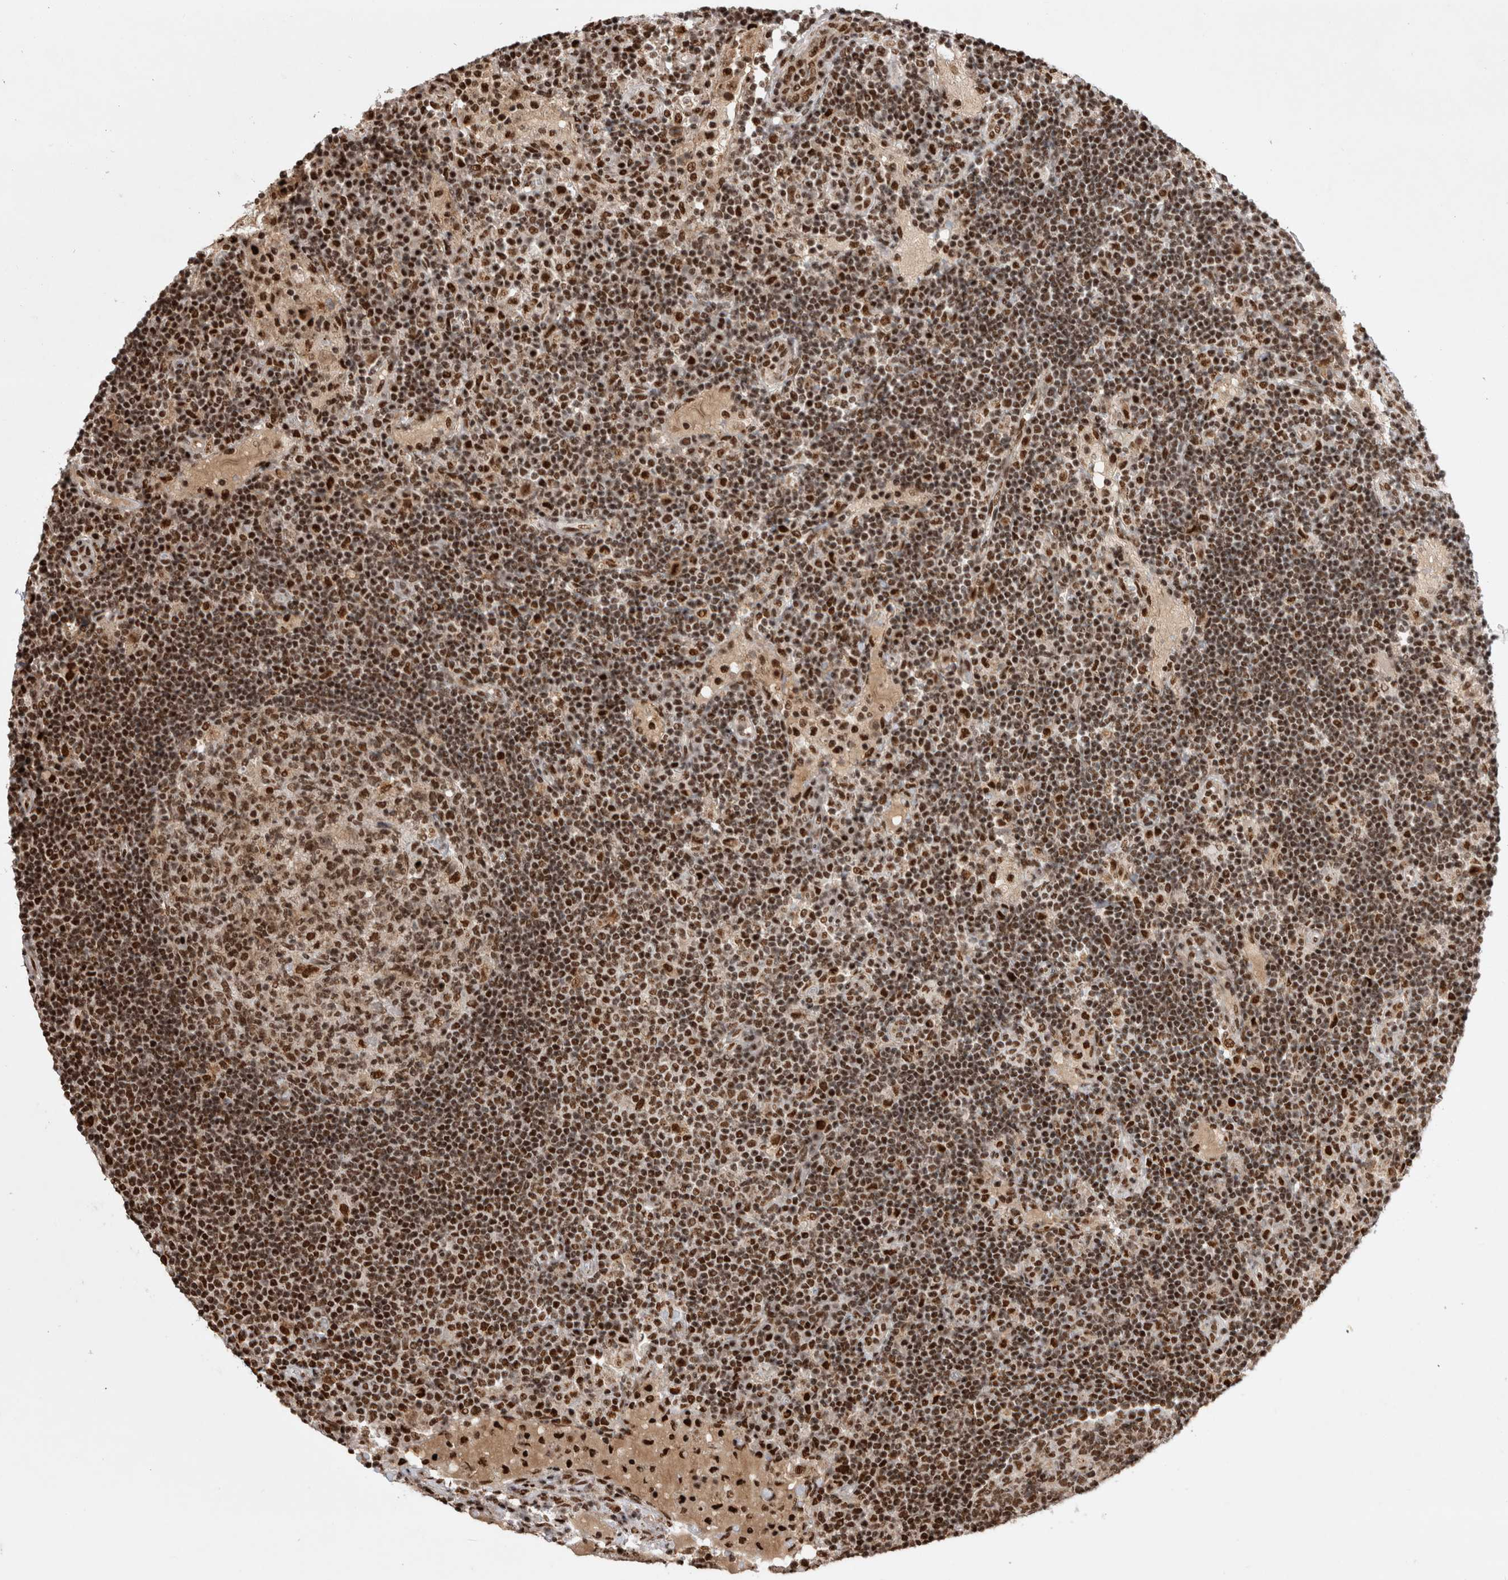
{"staining": {"intensity": "strong", "quantity": ">75%", "location": "nuclear"}, "tissue": "lymph node", "cell_type": "Germinal center cells", "image_type": "normal", "snomed": [{"axis": "morphology", "description": "Normal tissue, NOS"}, {"axis": "topography", "description": "Lymph node"}], "caption": "Immunohistochemical staining of normal human lymph node demonstrates >75% levels of strong nuclear protein positivity in approximately >75% of germinal center cells. (DAB IHC with brightfield microscopy, high magnification).", "gene": "EYA2", "patient": {"sex": "female", "age": 53}}